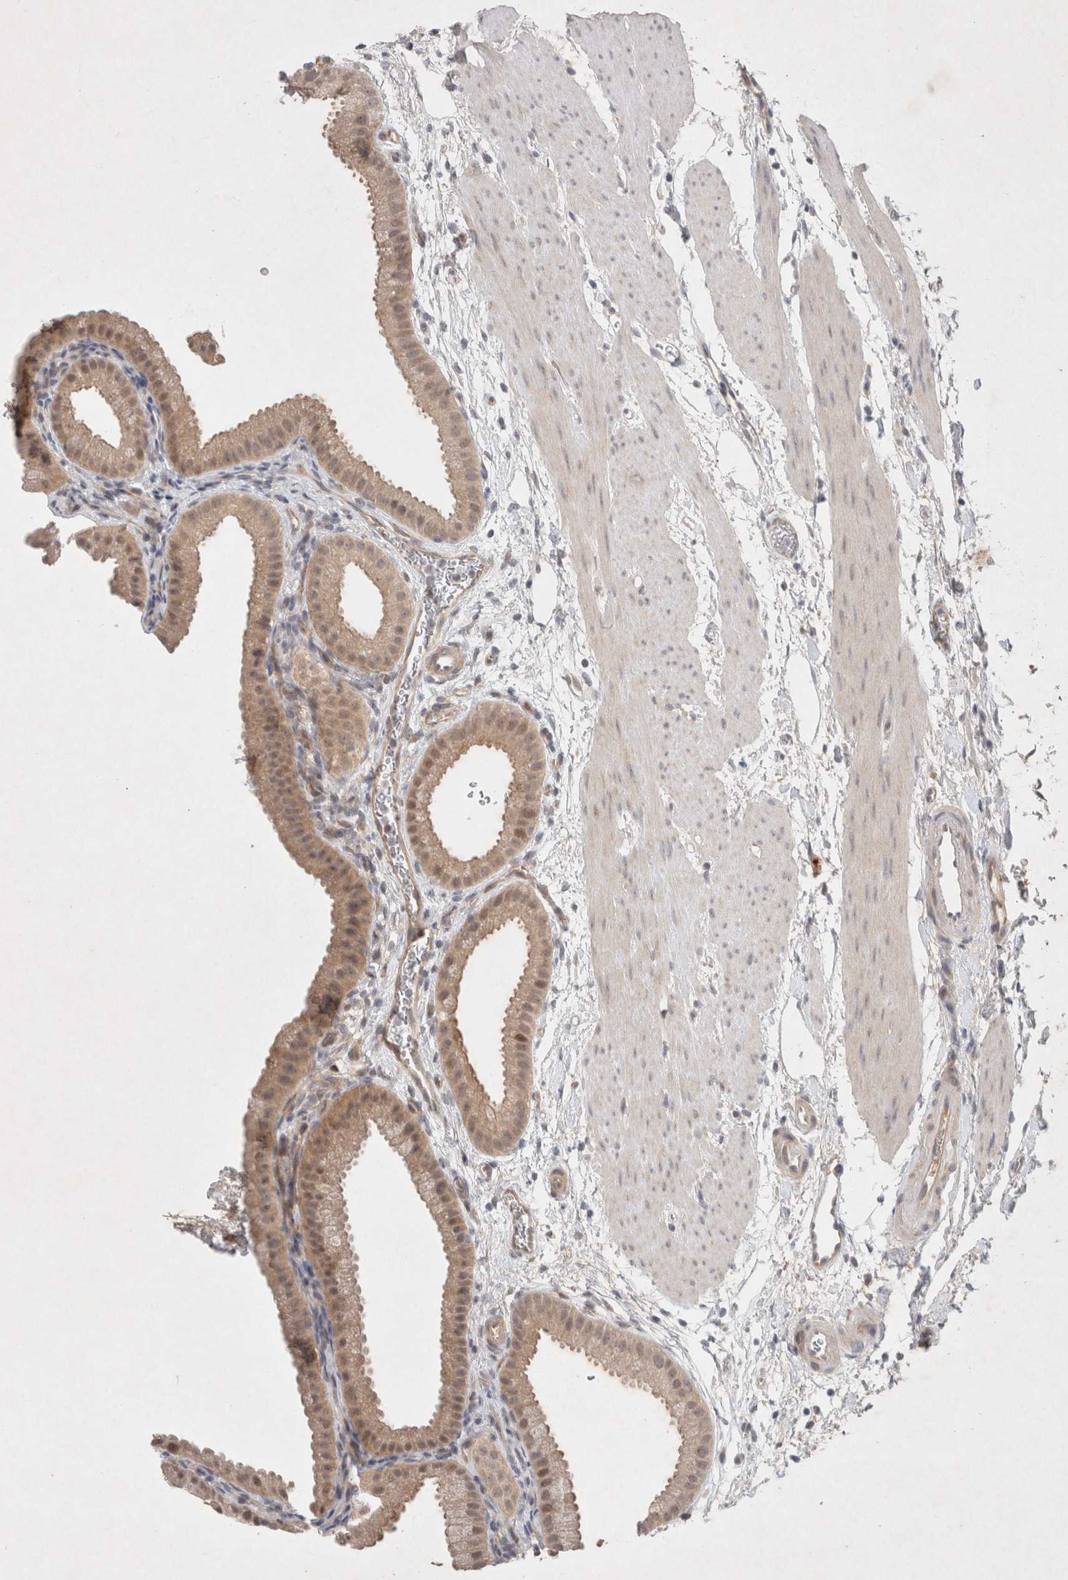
{"staining": {"intensity": "weak", "quantity": ">75%", "location": "cytoplasmic/membranous"}, "tissue": "gallbladder", "cell_type": "Glandular cells", "image_type": "normal", "snomed": [{"axis": "morphology", "description": "Normal tissue, NOS"}, {"axis": "topography", "description": "Gallbladder"}], "caption": "Protein expression analysis of normal gallbladder demonstrates weak cytoplasmic/membranous staining in approximately >75% of glandular cells.", "gene": "RASAL2", "patient": {"sex": "female", "age": 64}}